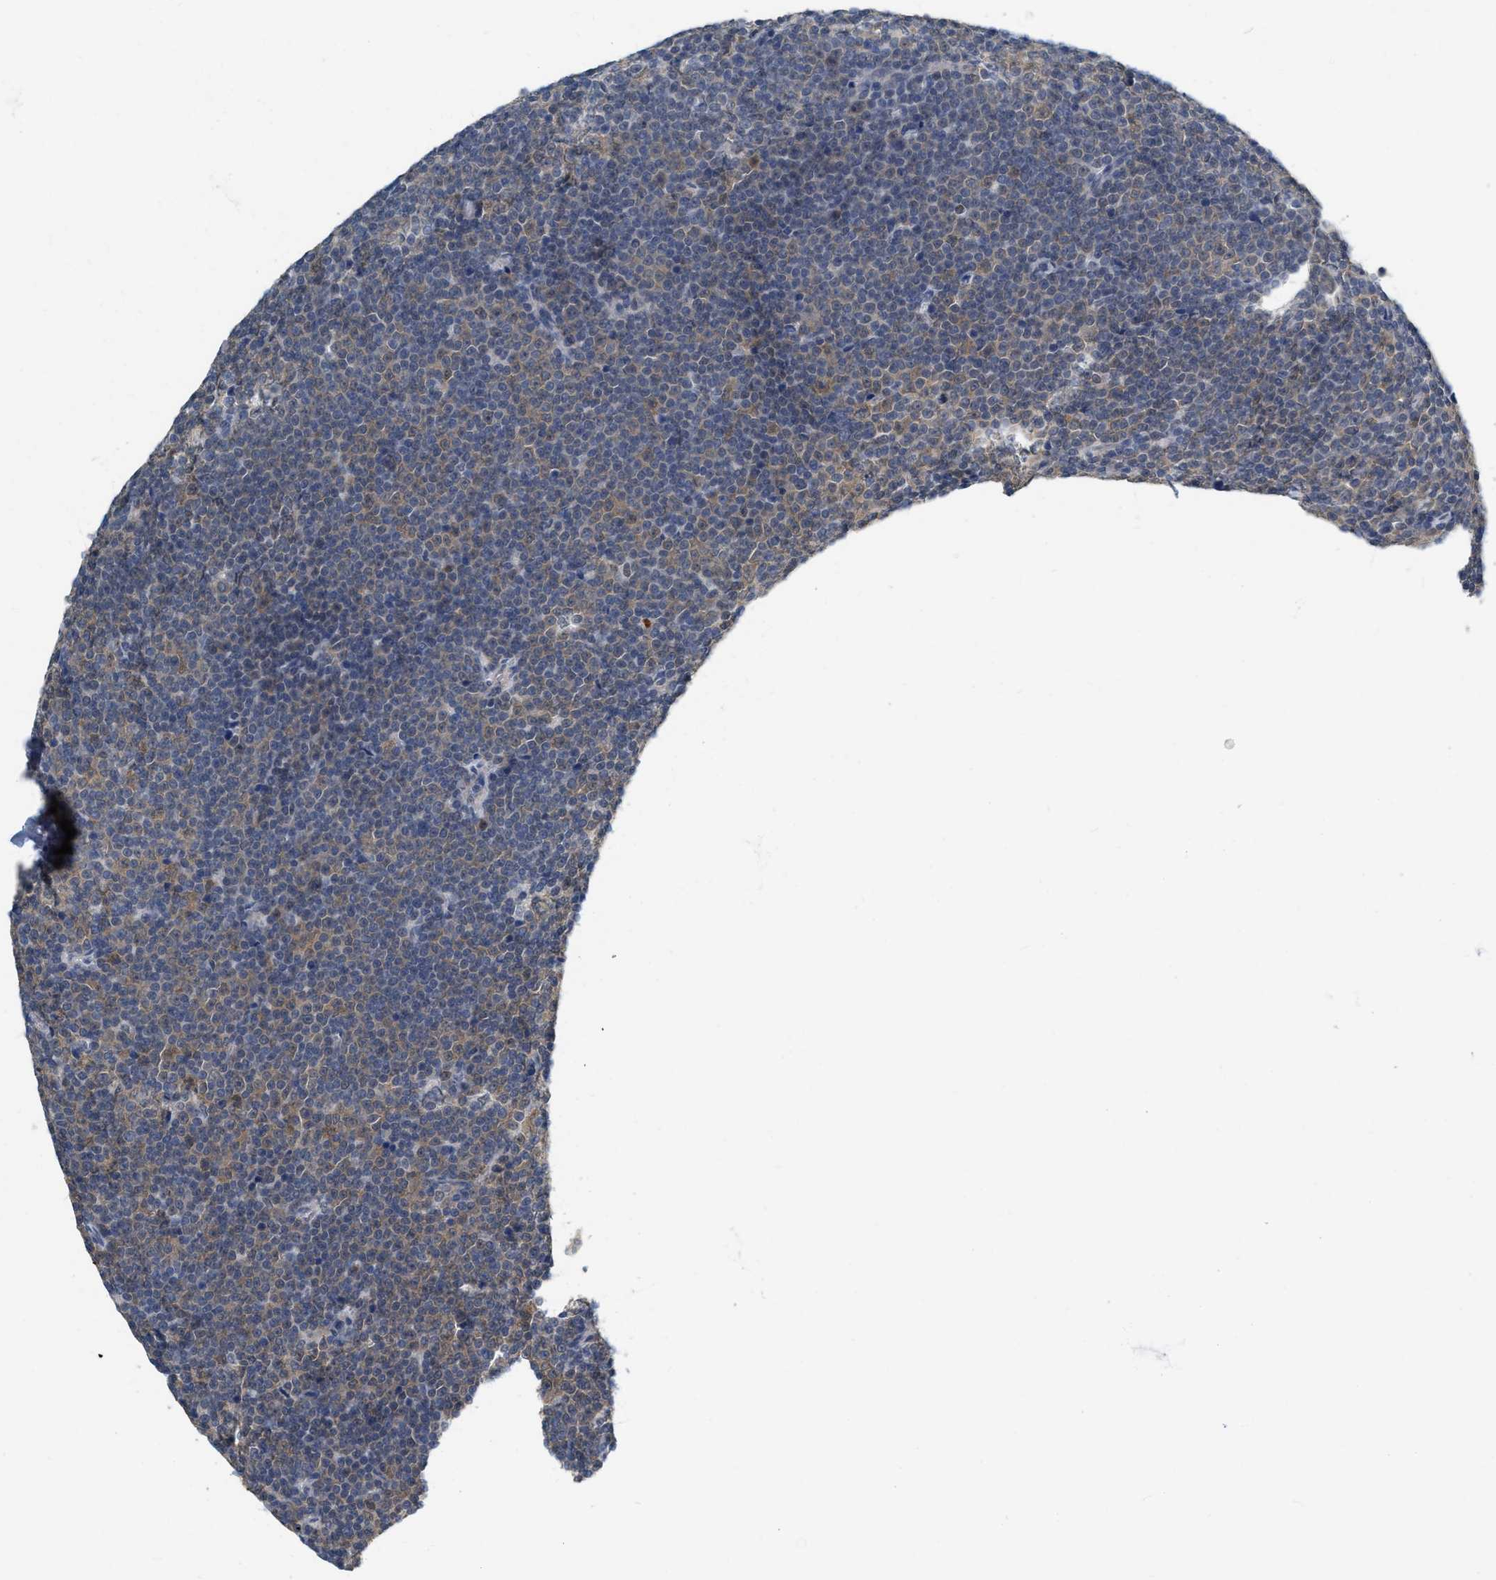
{"staining": {"intensity": "weak", "quantity": ">75%", "location": "cytoplasmic/membranous"}, "tissue": "lymphoma", "cell_type": "Tumor cells", "image_type": "cancer", "snomed": [{"axis": "morphology", "description": "Malignant lymphoma, non-Hodgkin's type, Low grade"}, {"axis": "topography", "description": "Lymph node"}], "caption": "Immunohistochemistry staining of malignant lymphoma, non-Hodgkin's type (low-grade), which demonstrates low levels of weak cytoplasmic/membranous expression in about >75% of tumor cells indicating weak cytoplasmic/membranous protein positivity. The staining was performed using DAB (3,3'-diaminobenzidine) (brown) for protein detection and nuclei were counterstained in hematoxylin (blue).", "gene": "RUVBL1", "patient": {"sex": "female", "age": 67}}